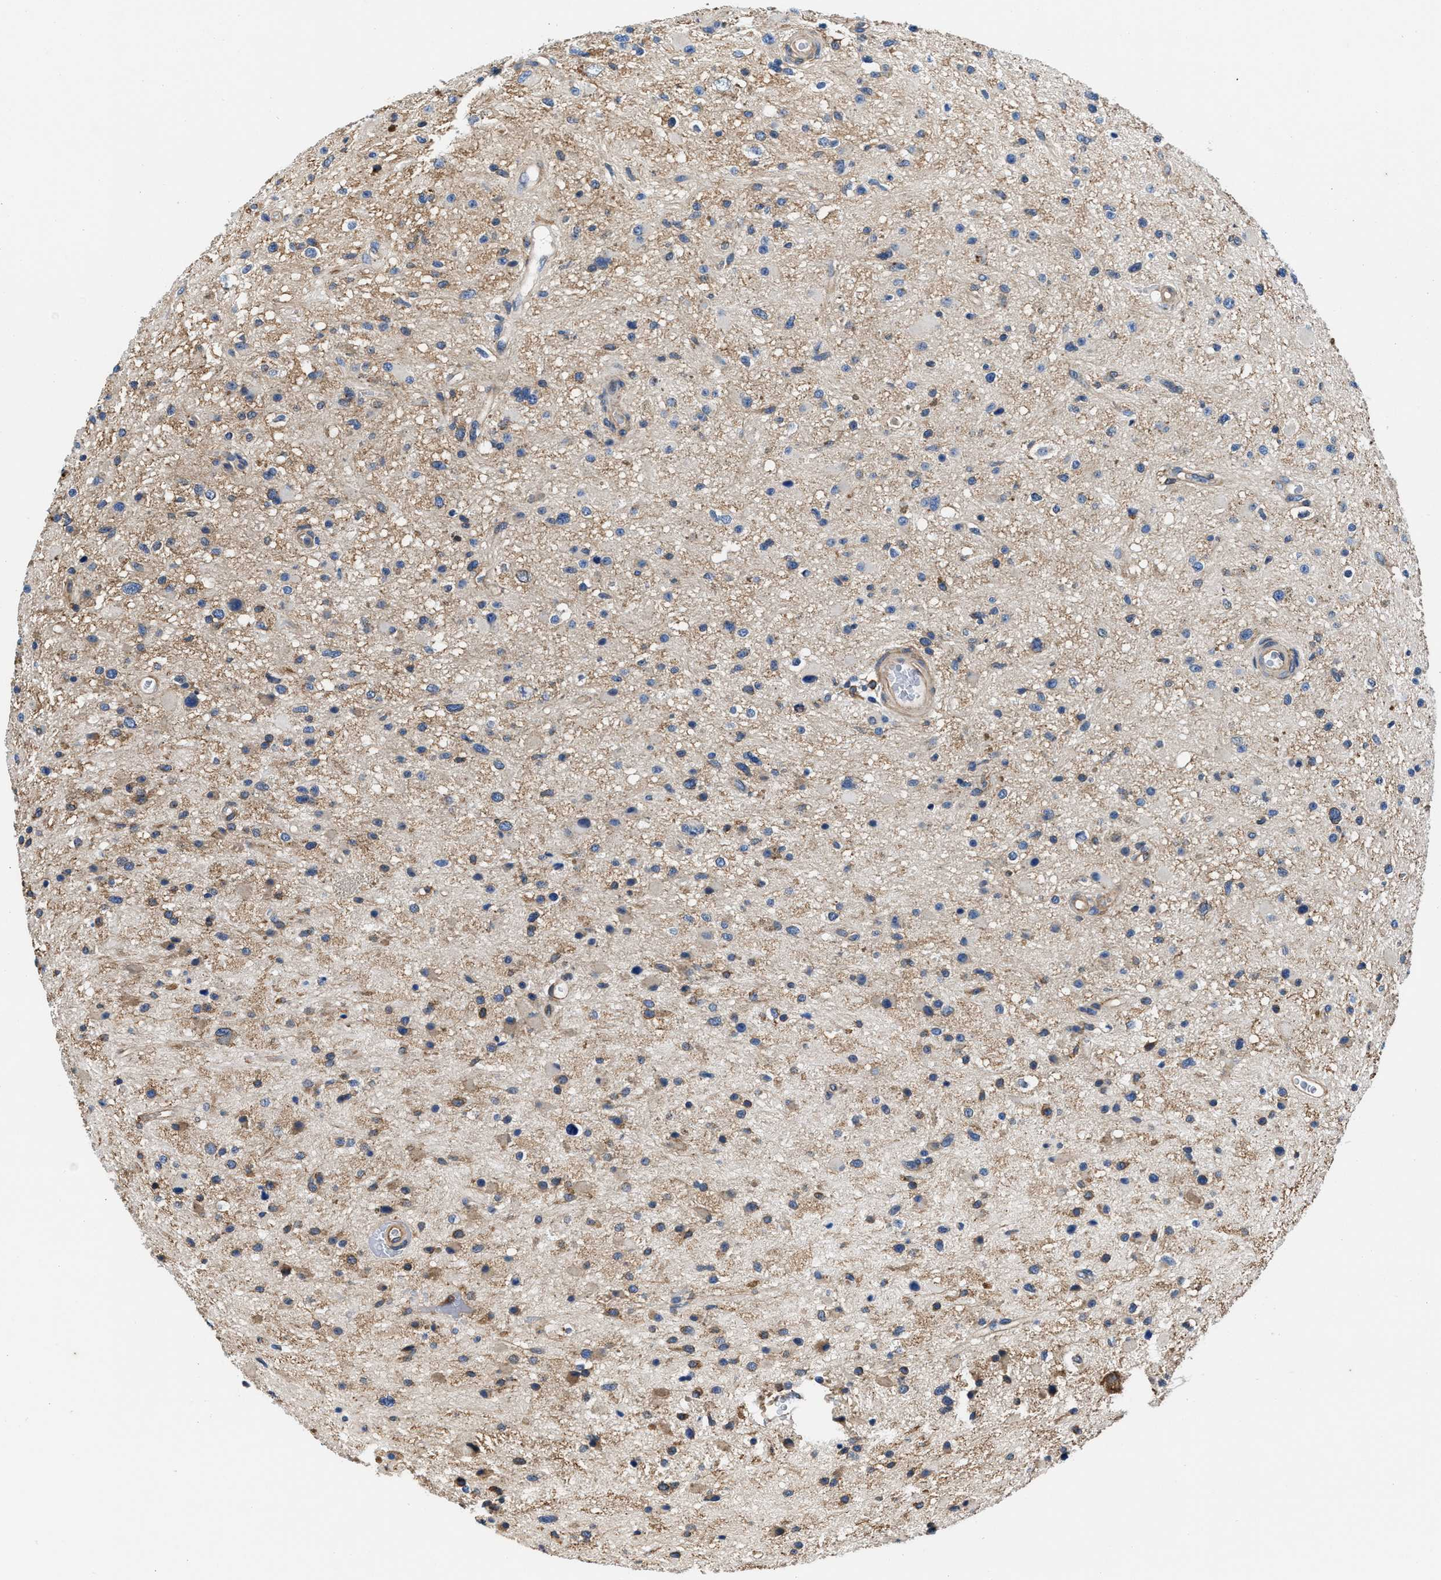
{"staining": {"intensity": "weak", "quantity": "25%-75%", "location": "cytoplasmic/membranous"}, "tissue": "glioma", "cell_type": "Tumor cells", "image_type": "cancer", "snomed": [{"axis": "morphology", "description": "Glioma, malignant, High grade"}, {"axis": "topography", "description": "Brain"}], "caption": "The micrograph demonstrates staining of malignant glioma (high-grade), revealing weak cytoplasmic/membranous protein staining (brown color) within tumor cells.", "gene": "PPP1R9B", "patient": {"sex": "male", "age": 33}}